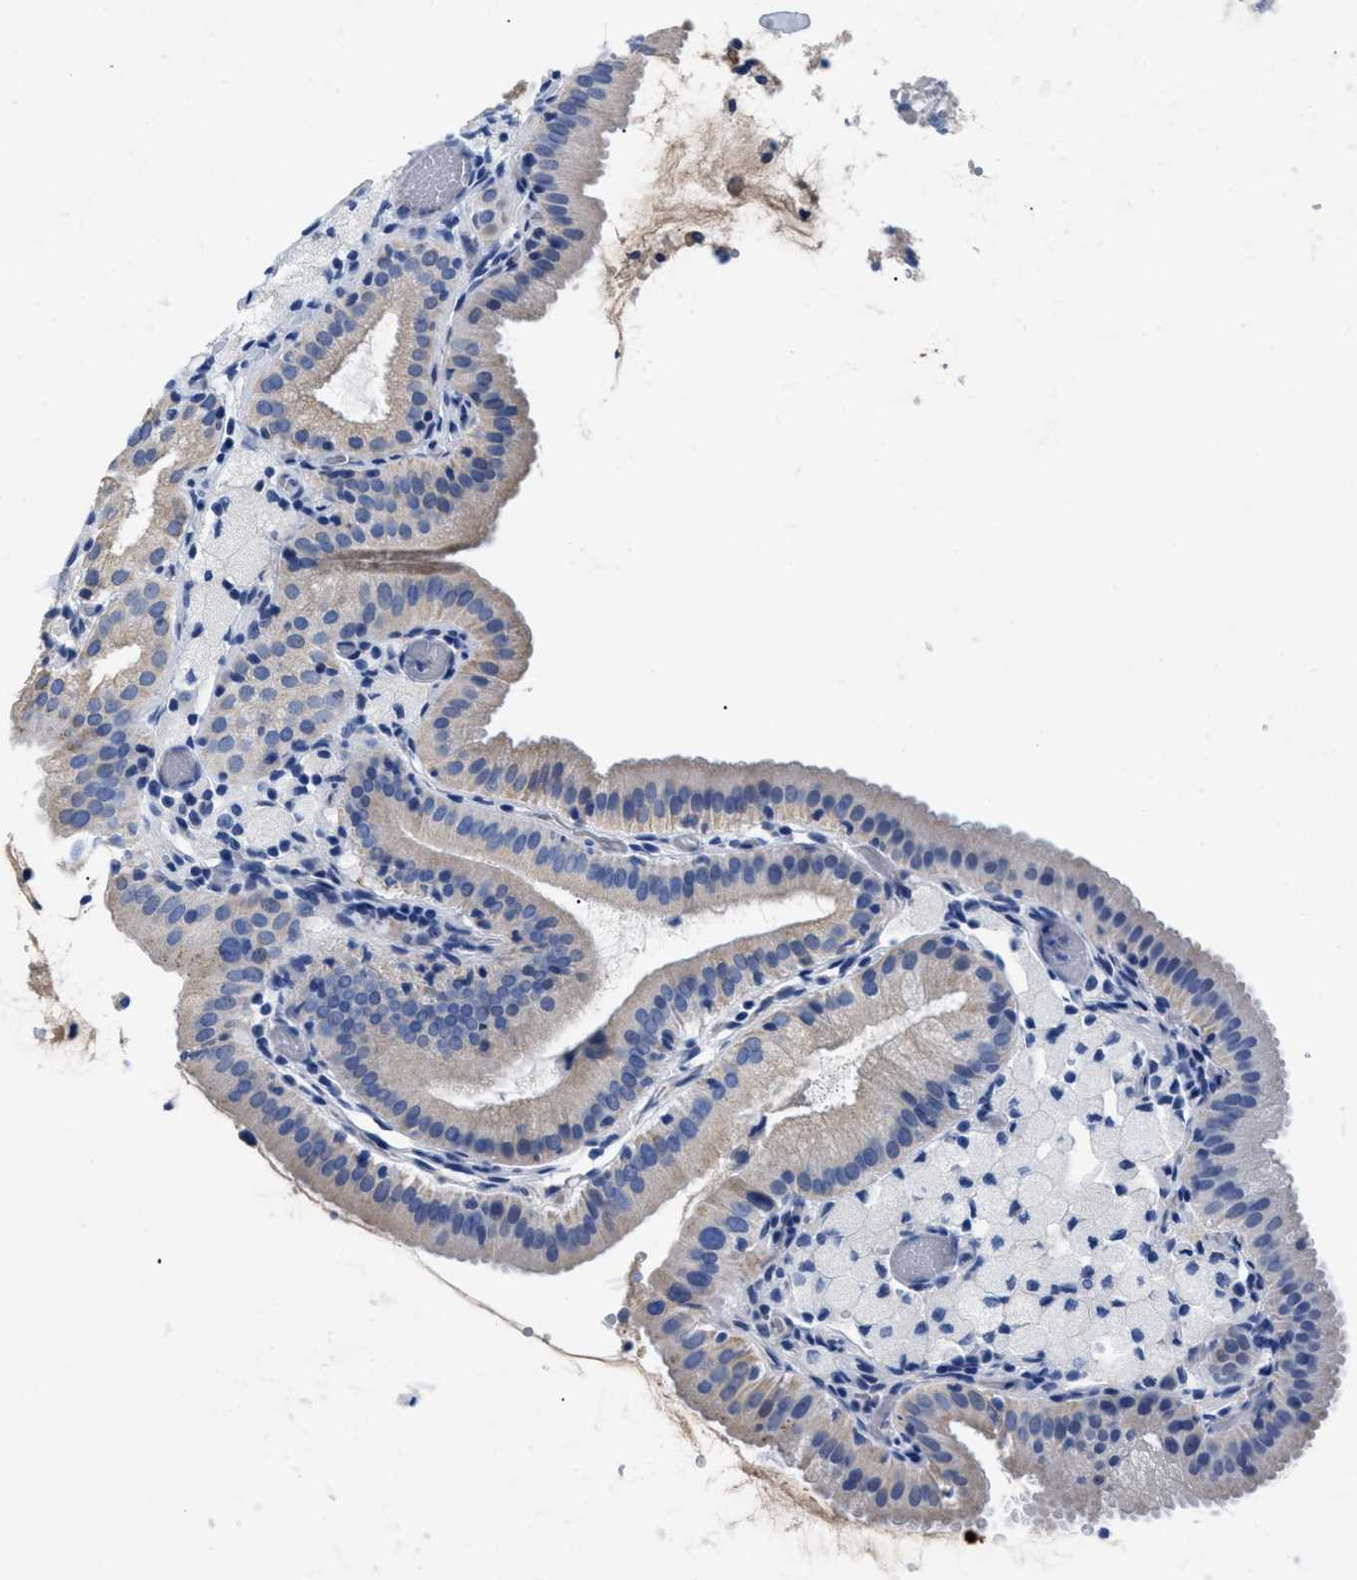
{"staining": {"intensity": "weak", "quantity": "<25%", "location": "cytoplasmic/membranous"}, "tissue": "gallbladder", "cell_type": "Glandular cells", "image_type": "normal", "snomed": [{"axis": "morphology", "description": "Normal tissue, NOS"}, {"axis": "topography", "description": "Gallbladder"}], "caption": "Immunohistochemistry (IHC) of normal human gallbladder displays no expression in glandular cells.", "gene": "TMEM68", "patient": {"sex": "male", "age": 54}}